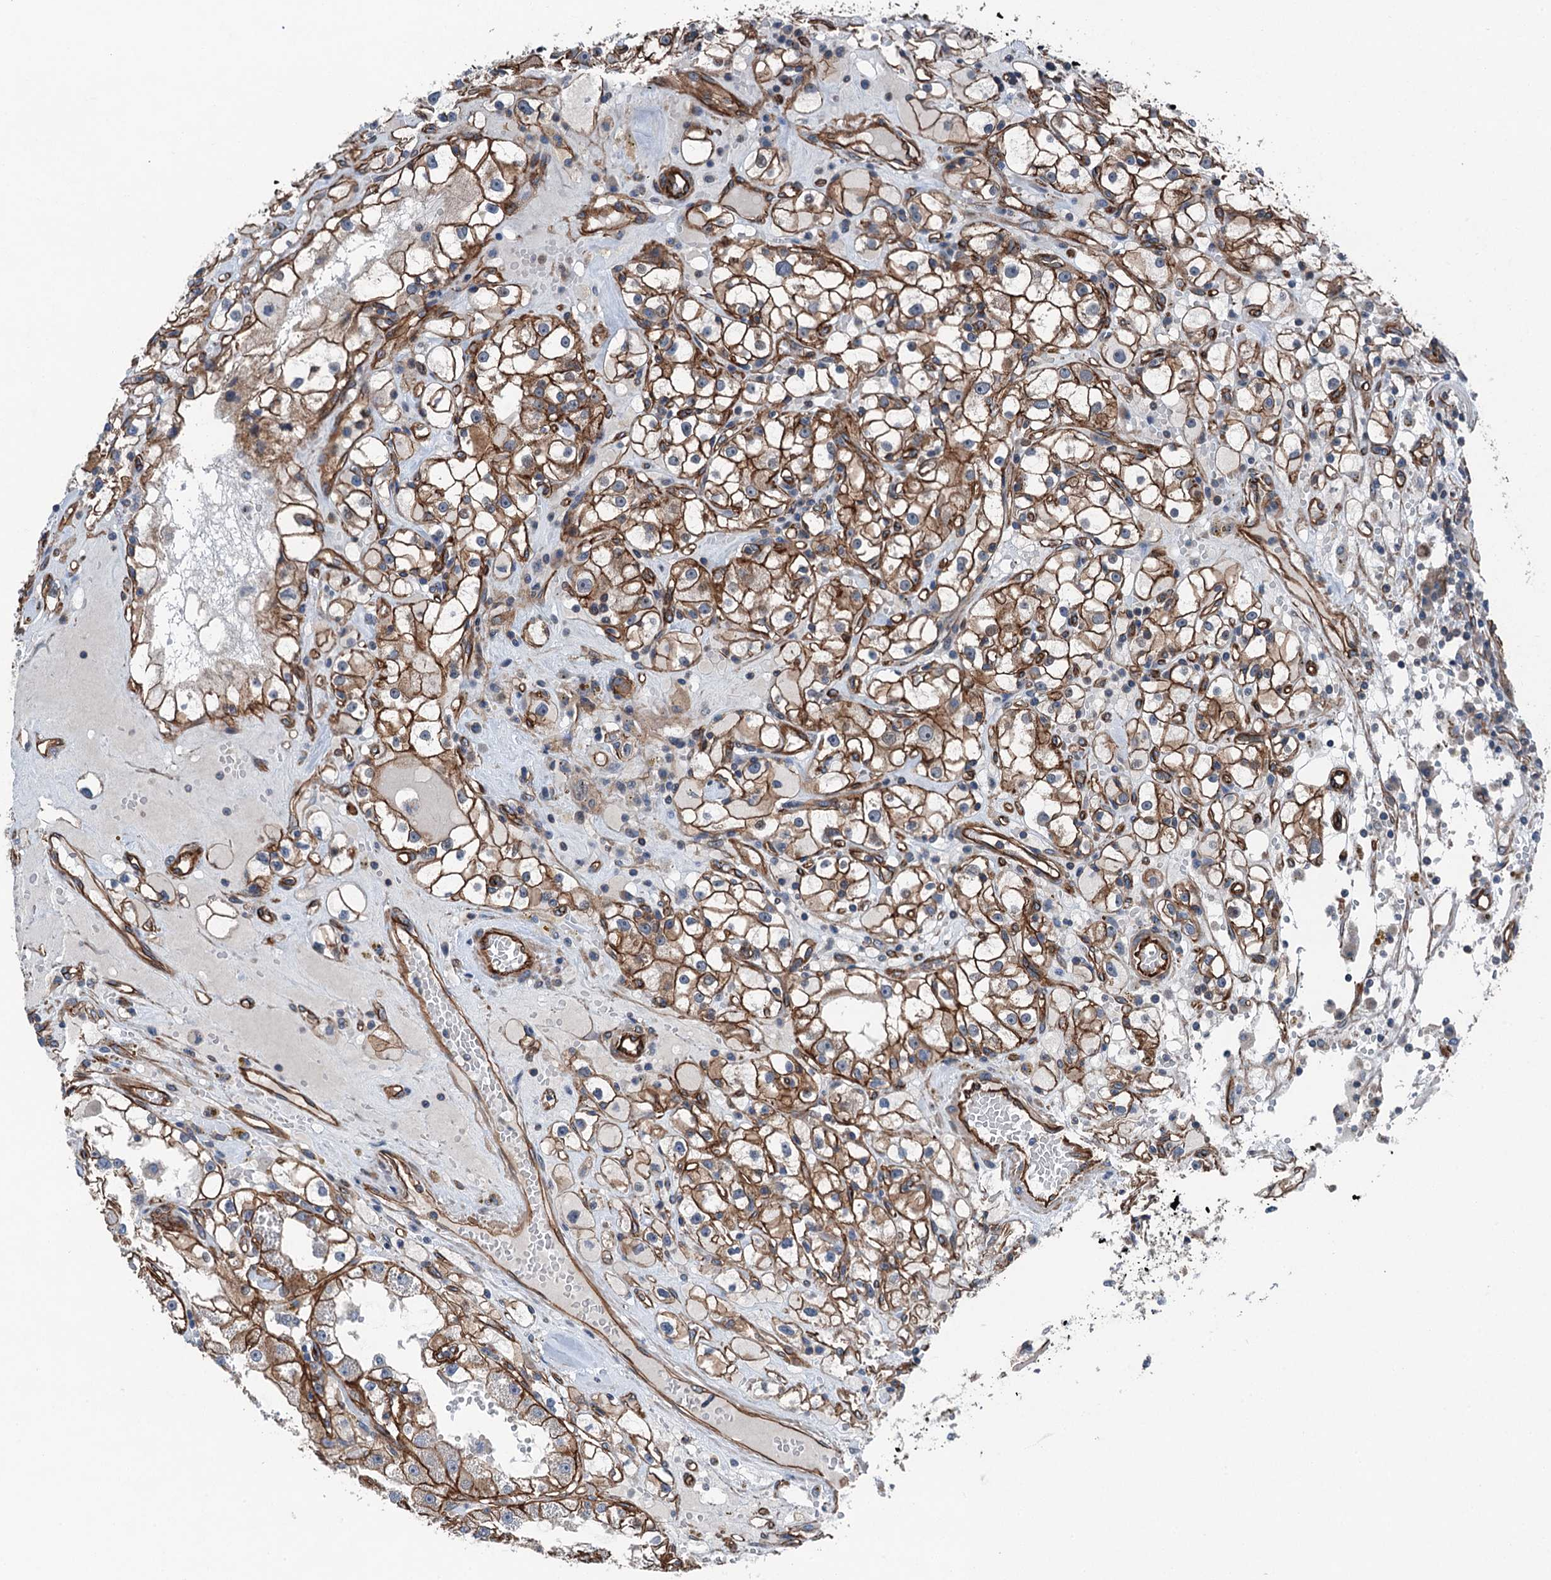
{"staining": {"intensity": "strong", "quantity": ">75%", "location": "cytoplasmic/membranous"}, "tissue": "renal cancer", "cell_type": "Tumor cells", "image_type": "cancer", "snomed": [{"axis": "morphology", "description": "Adenocarcinoma, NOS"}, {"axis": "topography", "description": "Kidney"}], "caption": "DAB (3,3'-diaminobenzidine) immunohistochemical staining of adenocarcinoma (renal) displays strong cytoplasmic/membranous protein positivity in approximately >75% of tumor cells.", "gene": "NMRAL1", "patient": {"sex": "male", "age": 56}}